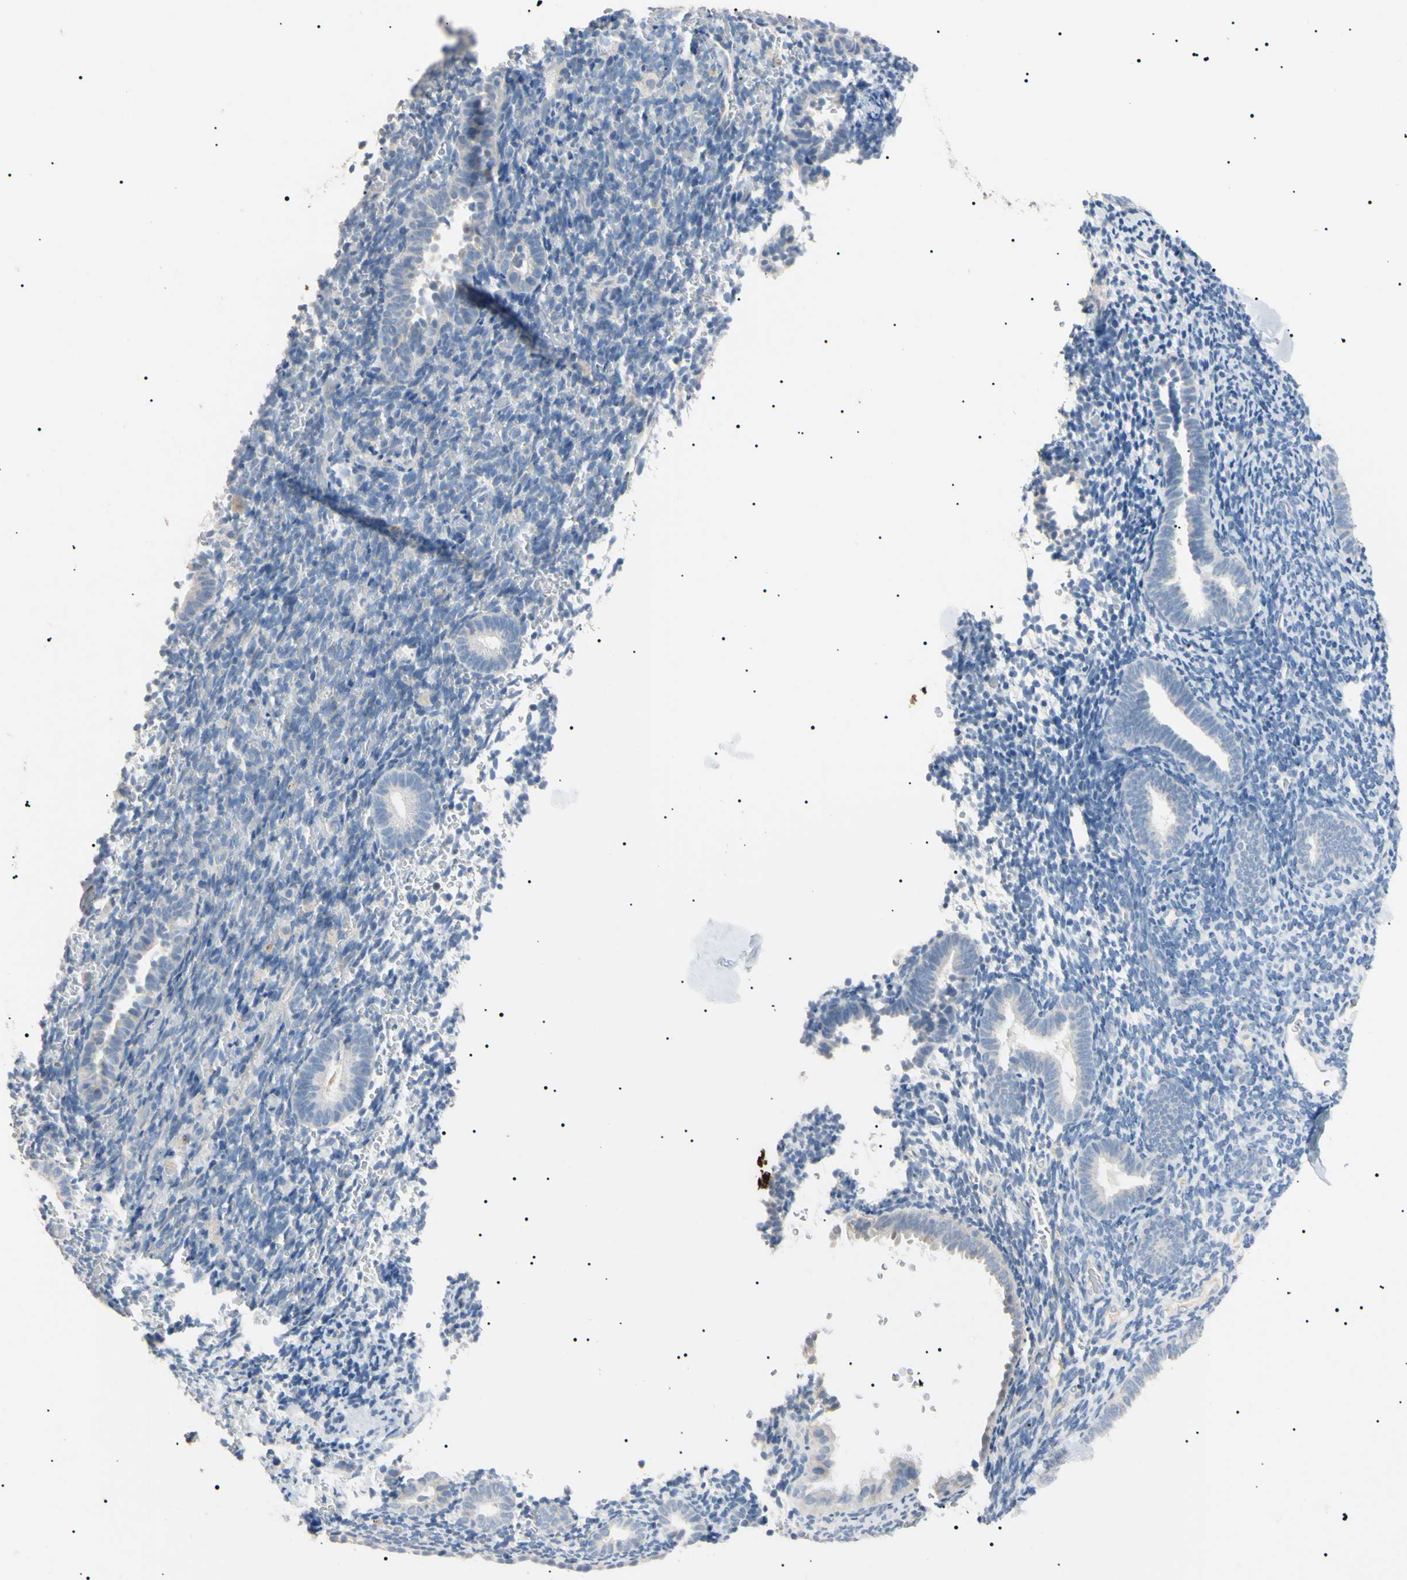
{"staining": {"intensity": "negative", "quantity": "none", "location": "none"}, "tissue": "endometrium", "cell_type": "Cells in endometrial stroma", "image_type": "normal", "snomed": [{"axis": "morphology", "description": "Normal tissue, NOS"}, {"axis": "topography", "description": "Endometrium"}], "caption": "Immunohistochemistry photomicrograph of benign endometrium: human endometrium stained with DAB (3,3'-diaminobenzidine) shows no significant protein expression in cells in endometrial stroma.", "gene": "CGB3", "patient": {"sex": "female", "age": 51}}